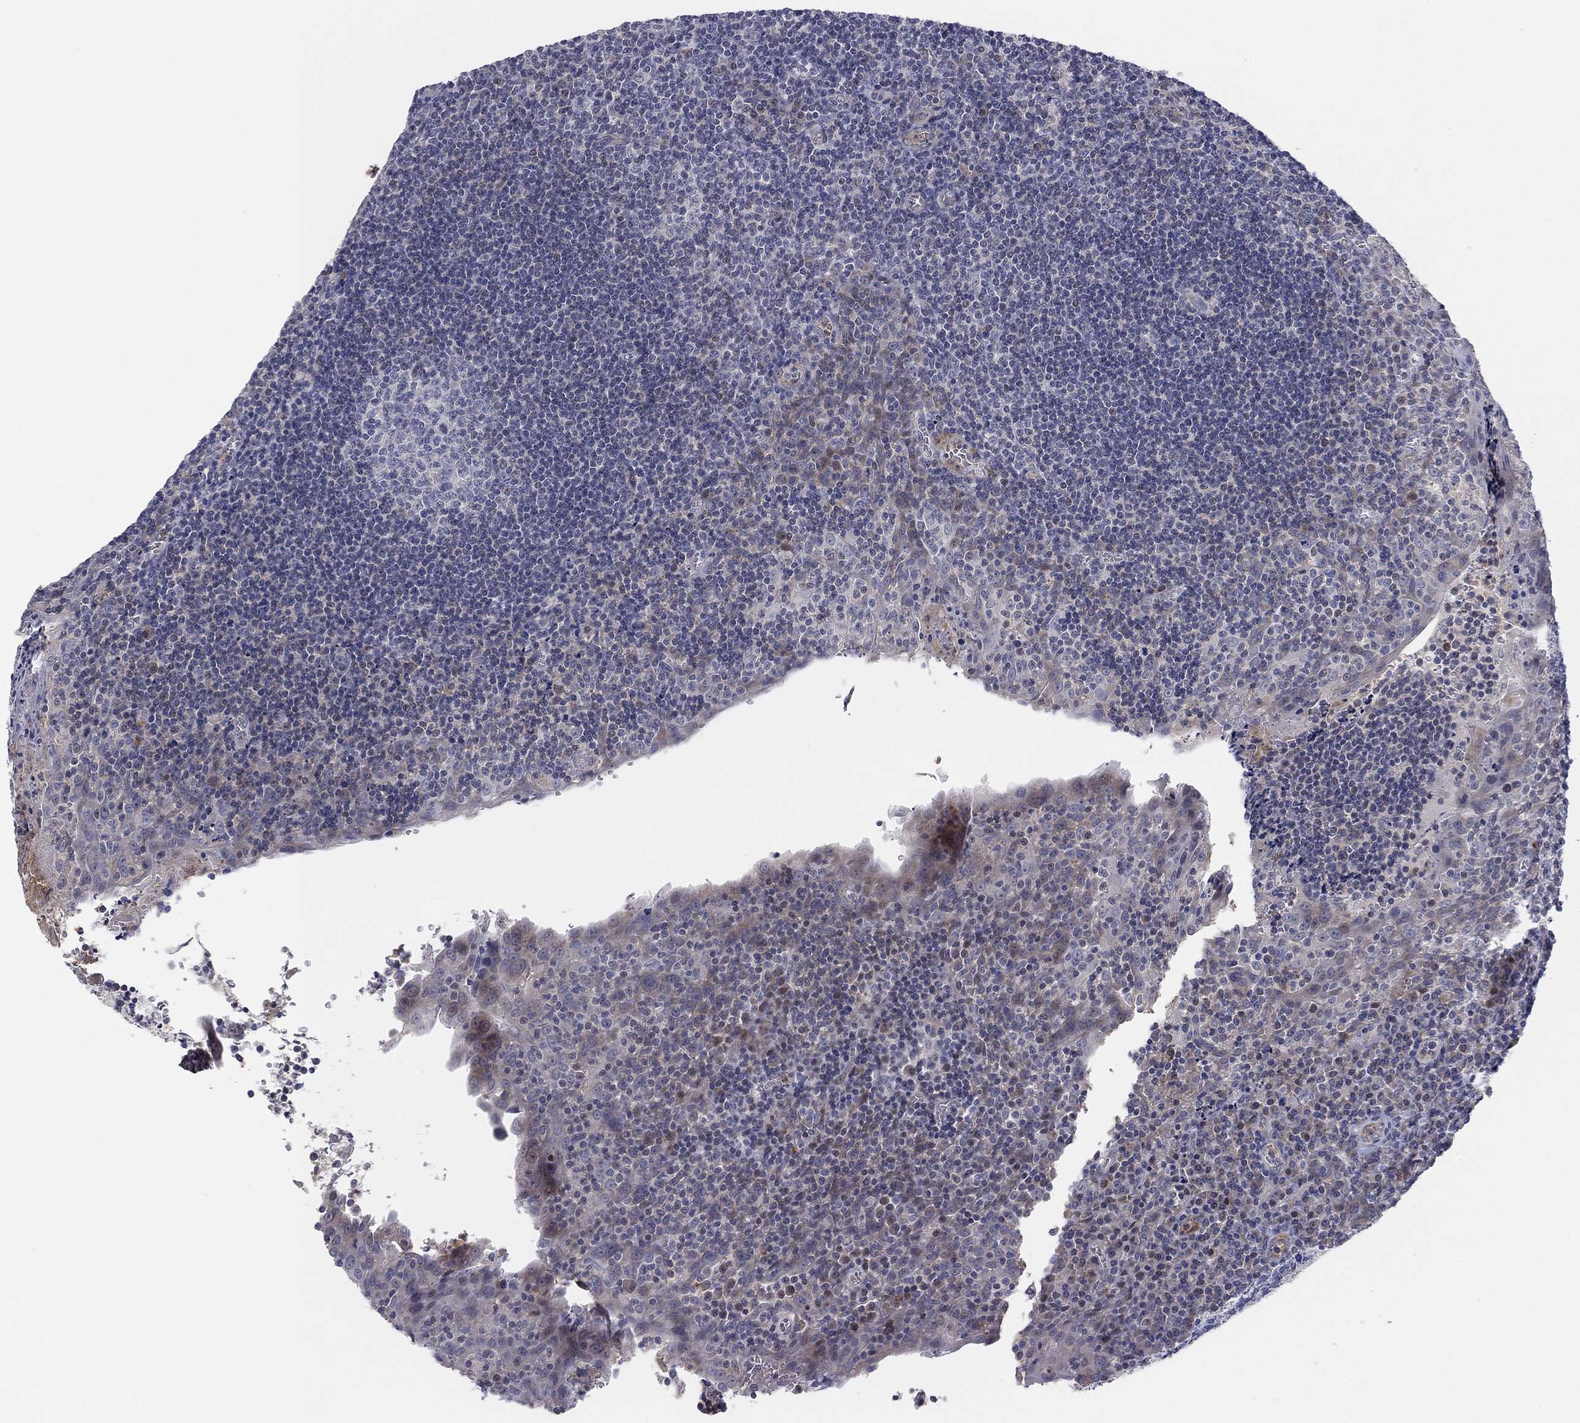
{"staining": {"intensity": "weak", "quantity": "<25%", "location": "cytoplasmic/membranous"}, "tissue": "tonsil", "cell_type": "Germinal center cells", "image_type": "normal", "snomed": [{"axis": "morphology", "description": "Normal tissue, NOS"}, {"axis": "morphology", "description": "Inflammation, NOS"}, {"axis": "topography", "description": "Tonsil"}], "caption": "Image shows no significant protein staining in germinal center cells of benign tonsil. Brightfield microscopy of IHC stained with DAB (3,3'-diaminobenzidine) (brown) and hematoxylin (blue), captured at high magnification.", "gene": "AMN1", "patient": {"sex": "female", "age": 31}}